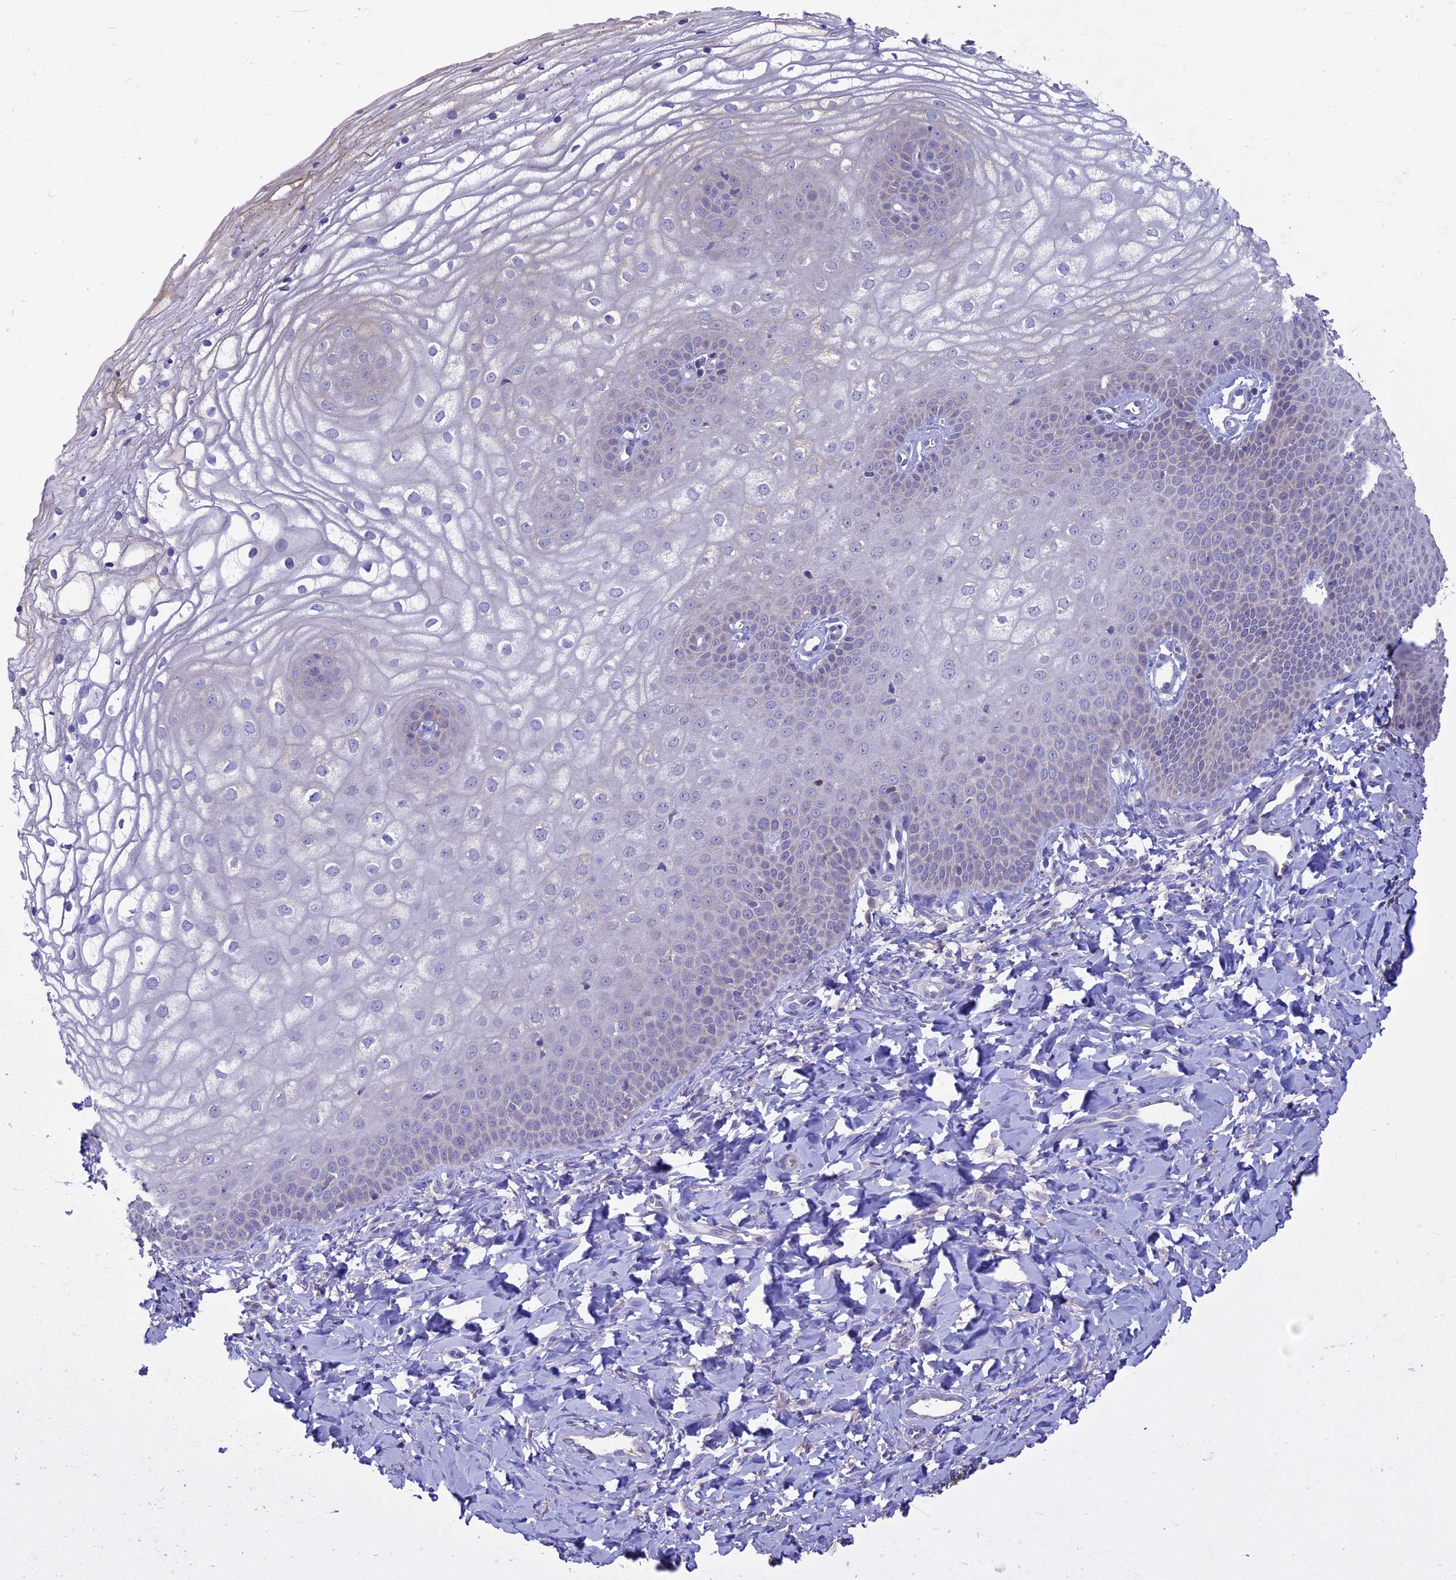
{"staining": {"intensity": "weak", "quantity": "<25%", "location": "cytoplasmic/membranous"}, "tissue": "vagina", "cell_type": "Squamous epithelial cells", "image_type": "normal", "snomed": [{"axis": "morphology", "description": "Normal tissue, NOS"}, {"axis": "topography", "description": "Vagina"}], "caption": "Immunohistochemistry (IHC) of benign human vagina displays no positivity in squamous epithelial cells.", "gene": "RCCD1", "patient": {"sex": "female", "age": 68}}